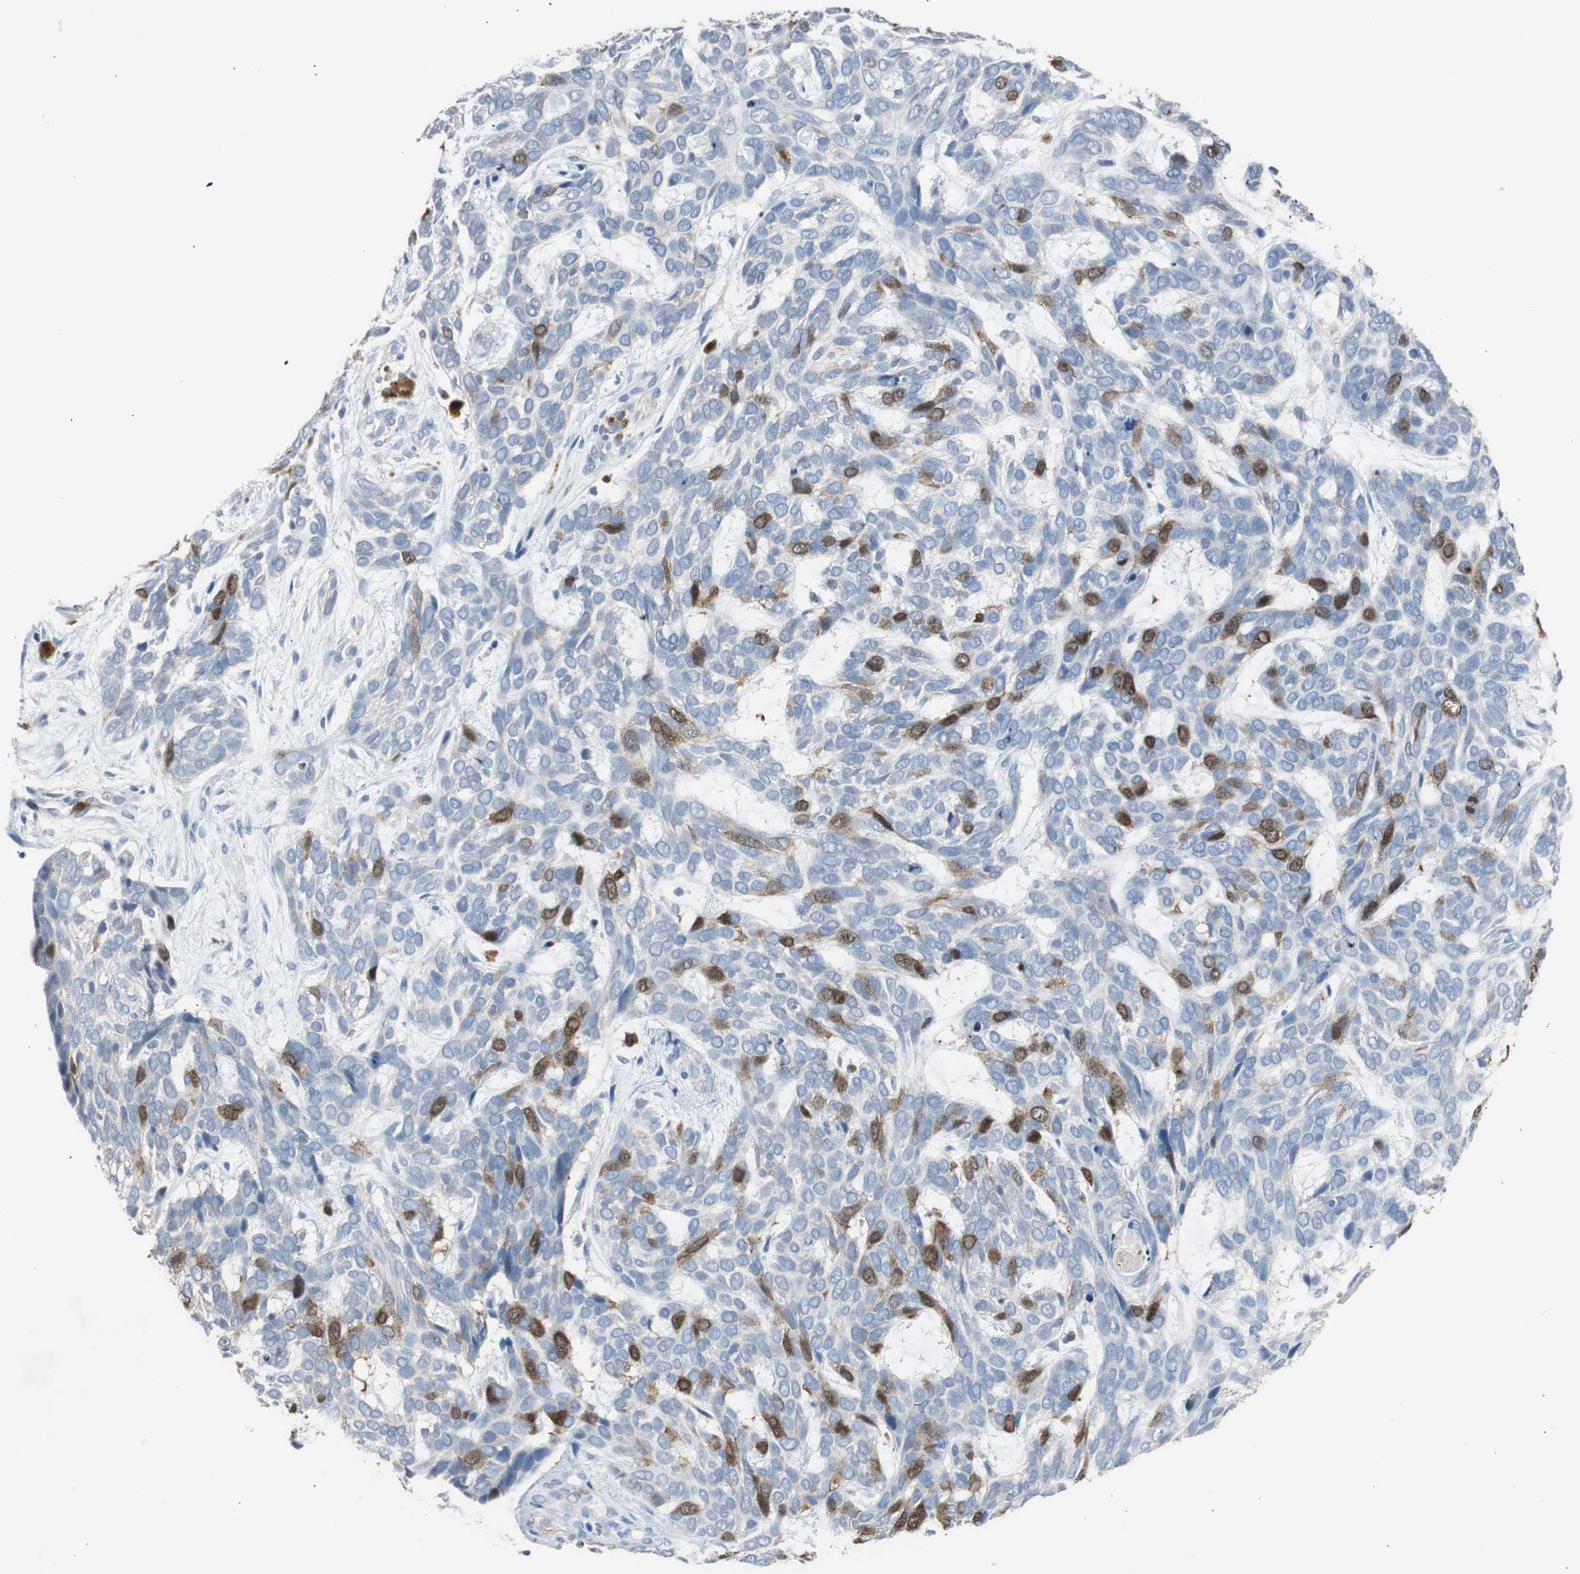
{"staining": {"intensity": "strong", "quantity": "<25%", "location": "cytoplasmic/membranous,nuclear"}, "tissue": "skin cancer", "cell_type": "Tumor cells", "image_type": "cancer", "snomed": [{"axis": "morphology", "description": "Basal cell carcinoma"}, {"axis": "topography", "description": "Skin"}], "caption": "Immunohistochemistry (IHC) (DAB (3,3'-diaminobenzidine)) staining of skin cancer displays strong cytoplasmic/membranous and nuclear protein staining in about <25% of tumor cells.", "gene": "TK1", "patient": {"sex": "male", "age": 87}}